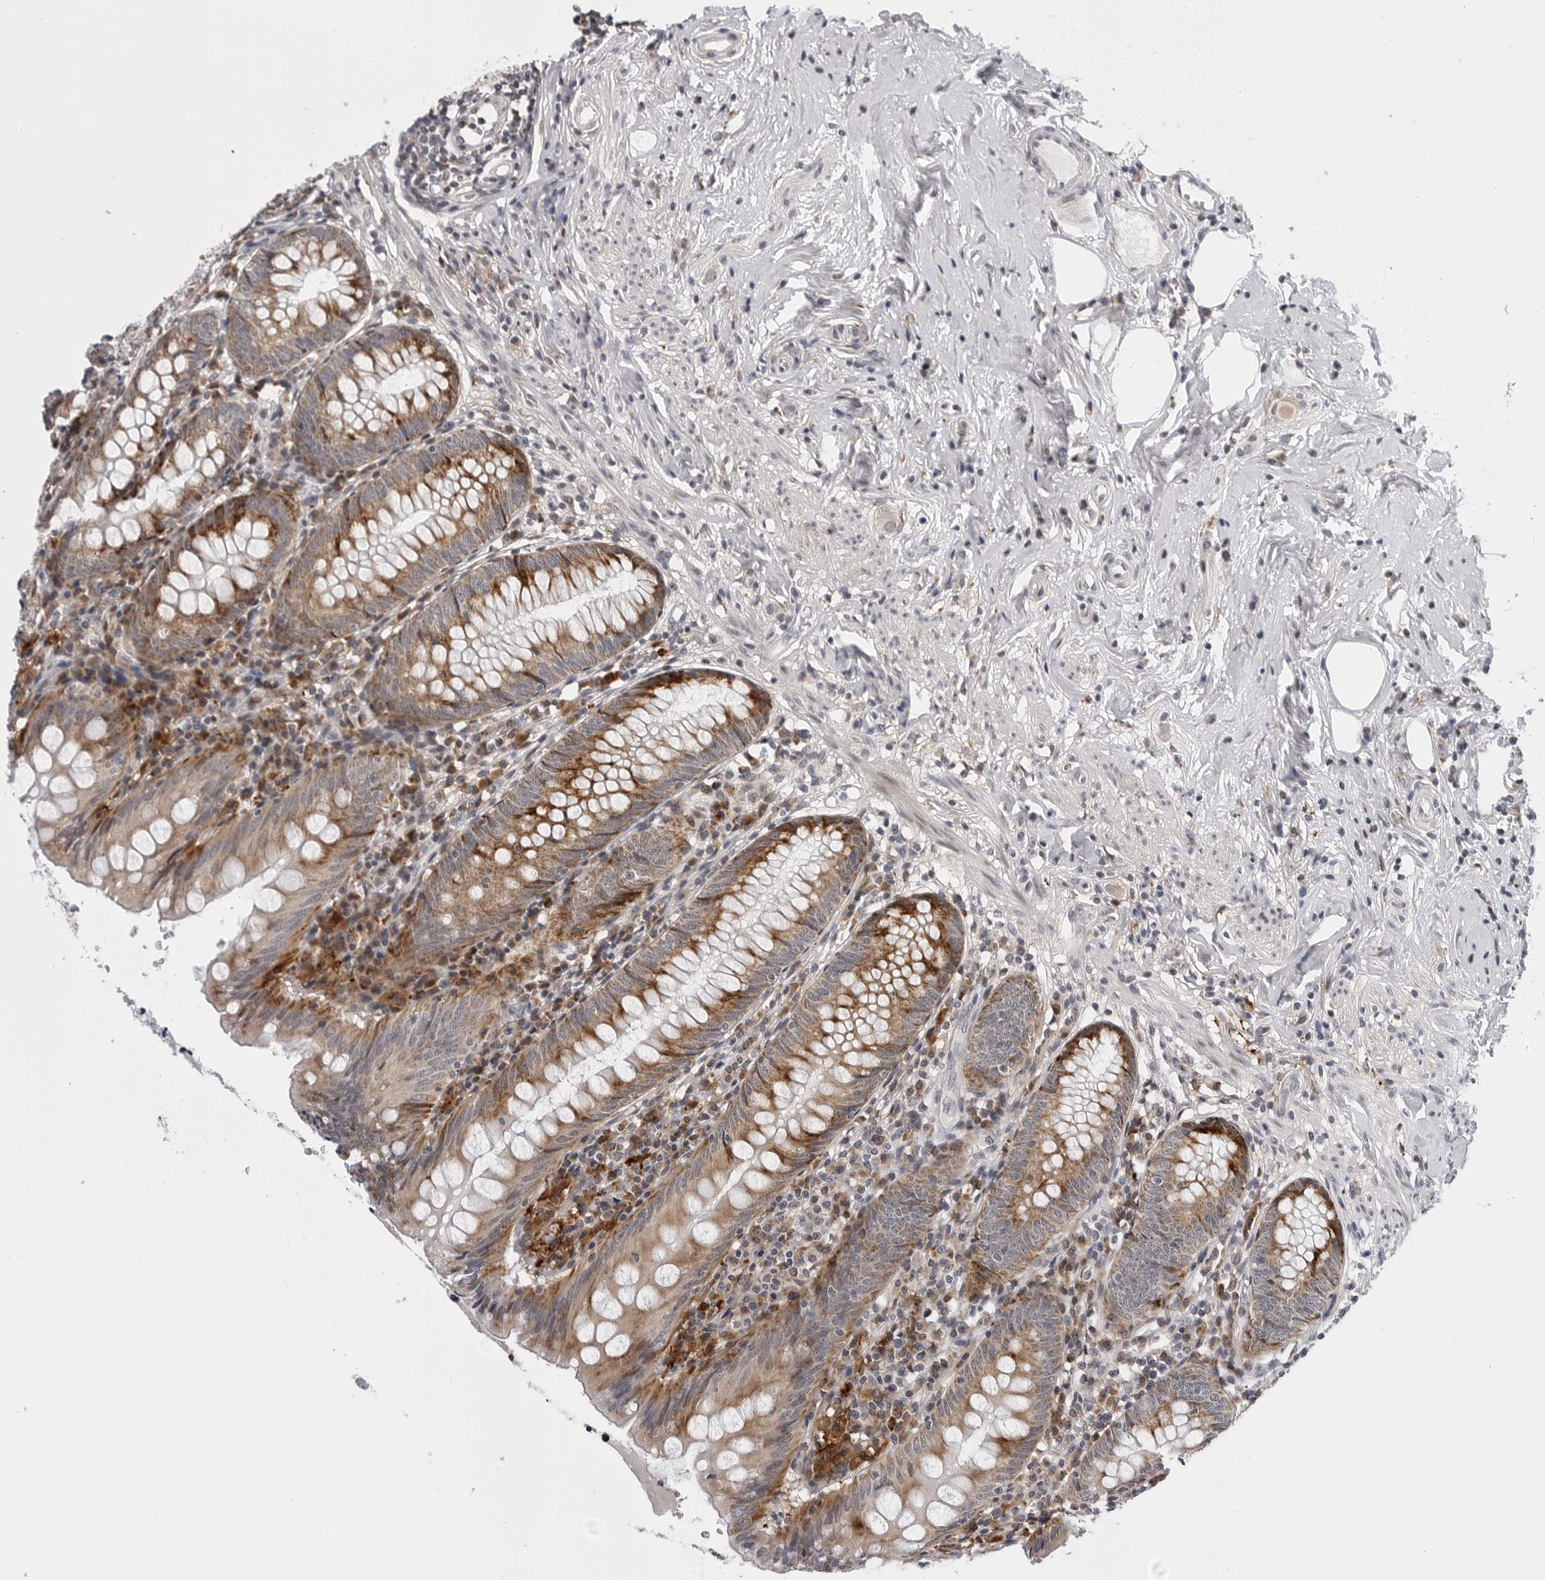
{"staining": {"intensity": "moderate", "quantity": ">75%", "location": "cytoplasmic/membranous"}, "tissue": "appendix", "cell_type": "Glandular cells", "image_type": "normal", "snomed": [{"axis": "morphology", "description": "Normal tissue, NOS"}, {"axis": "topography", "description": "Appendix"}], "caption": "A medium amount of moderate cytoplasmic/membranous staining is appreciated in about >75% of glandular cells in benign appendix.", "gene": "CDK20", "patient": {"sex": "female", "age": 54}}